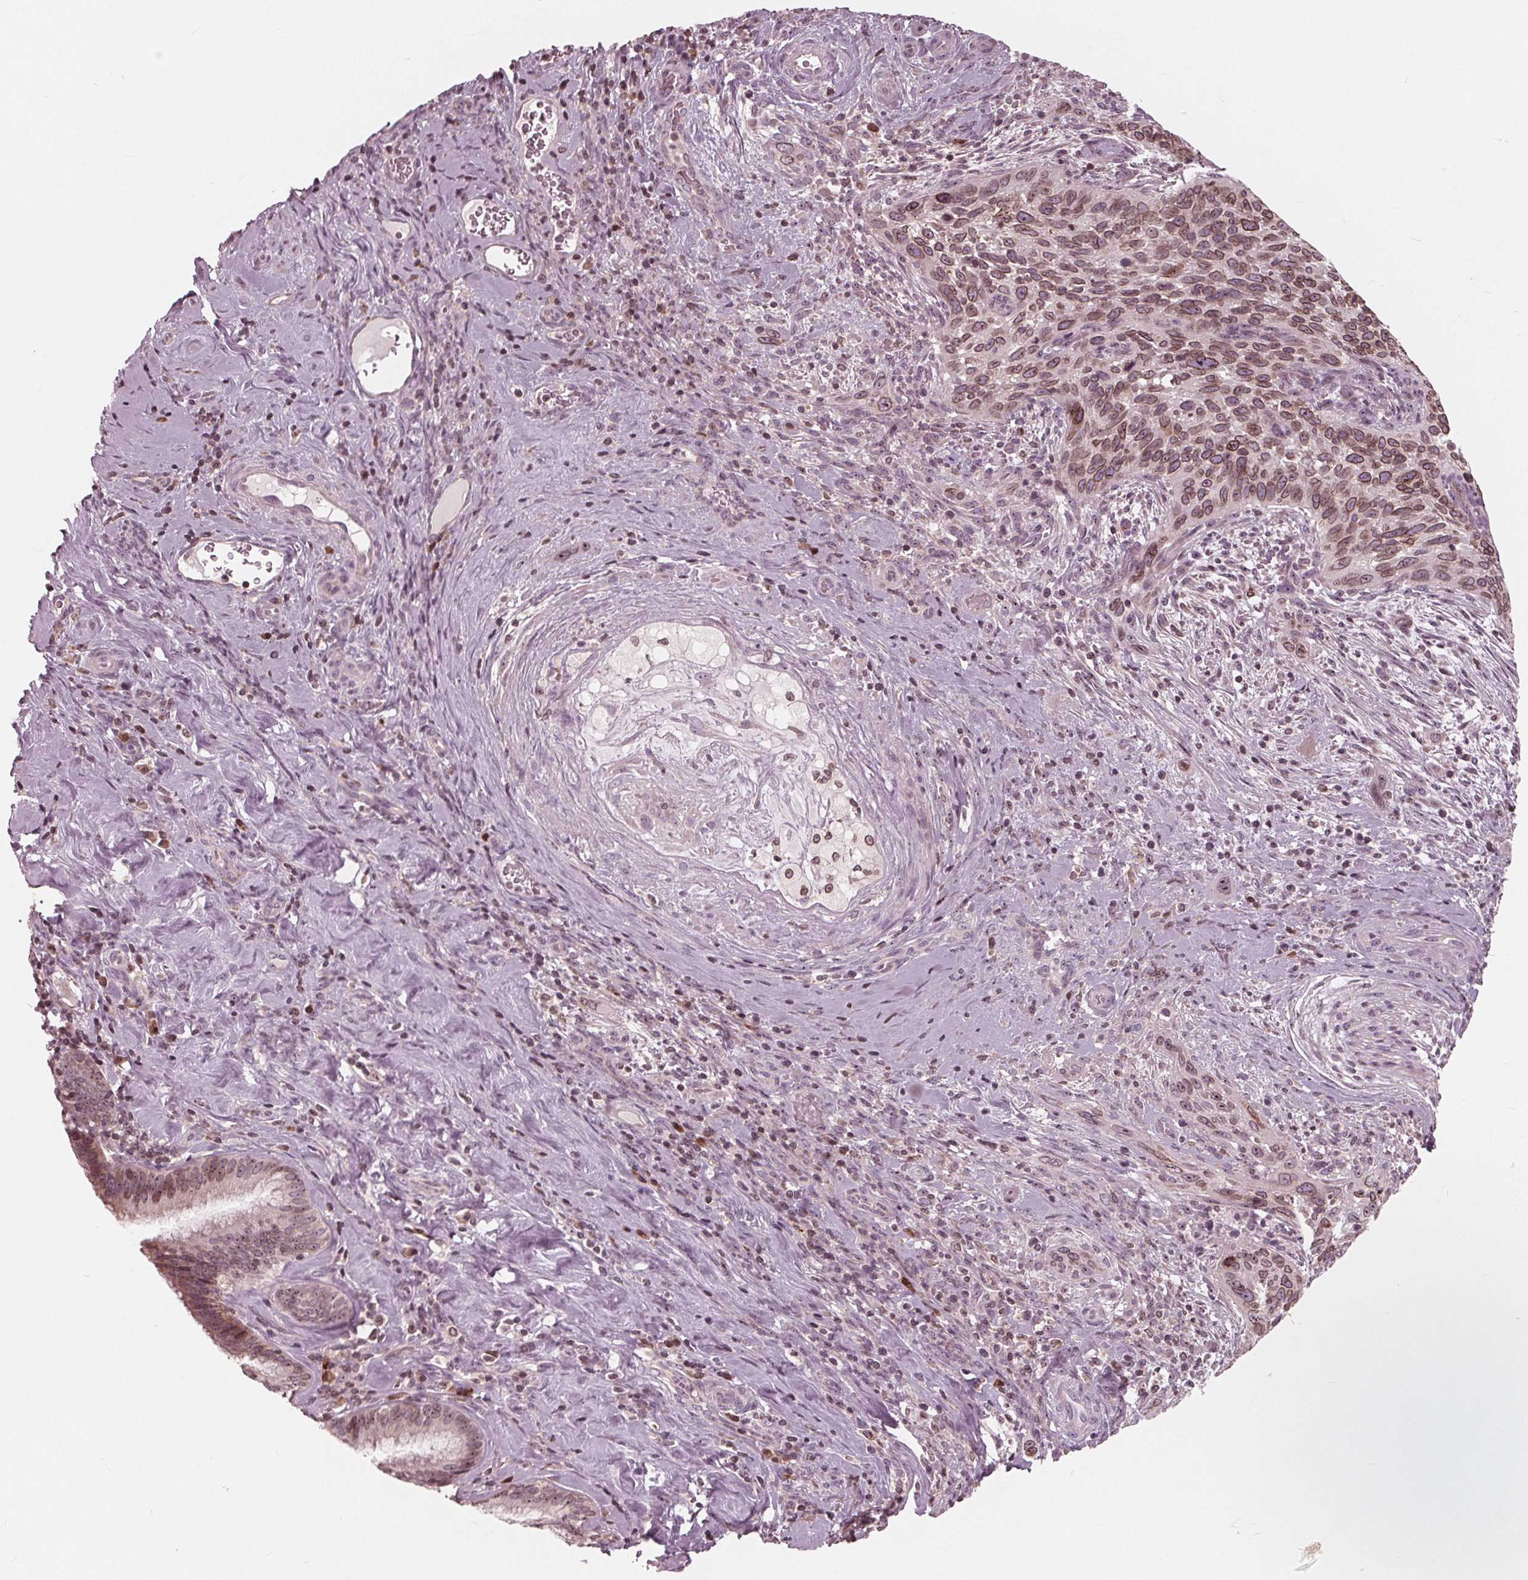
{"staining": {"intensity": "moderate", "quantity": ">75%", "location": "cytoplasmic/membranous,nuclear"}, "tissue": "cervical cancer", "cell_type": "Tumor cells", "image_type": "cancer", "snomed": [{"axis": "morphology", "description": "Squamous cell carcinoma, NOS"}, {"axis": "topography", "description": "Cervix"}], "caption": "IHC (DAB) staining of human cervical squamous cell carcinoma exhibits moderate cytoplasmic/membranous and nuclear protein expression in about >75% of tumor cells.", "gene": "NUP210", "patient": {"sex": "female", "age": 51}}